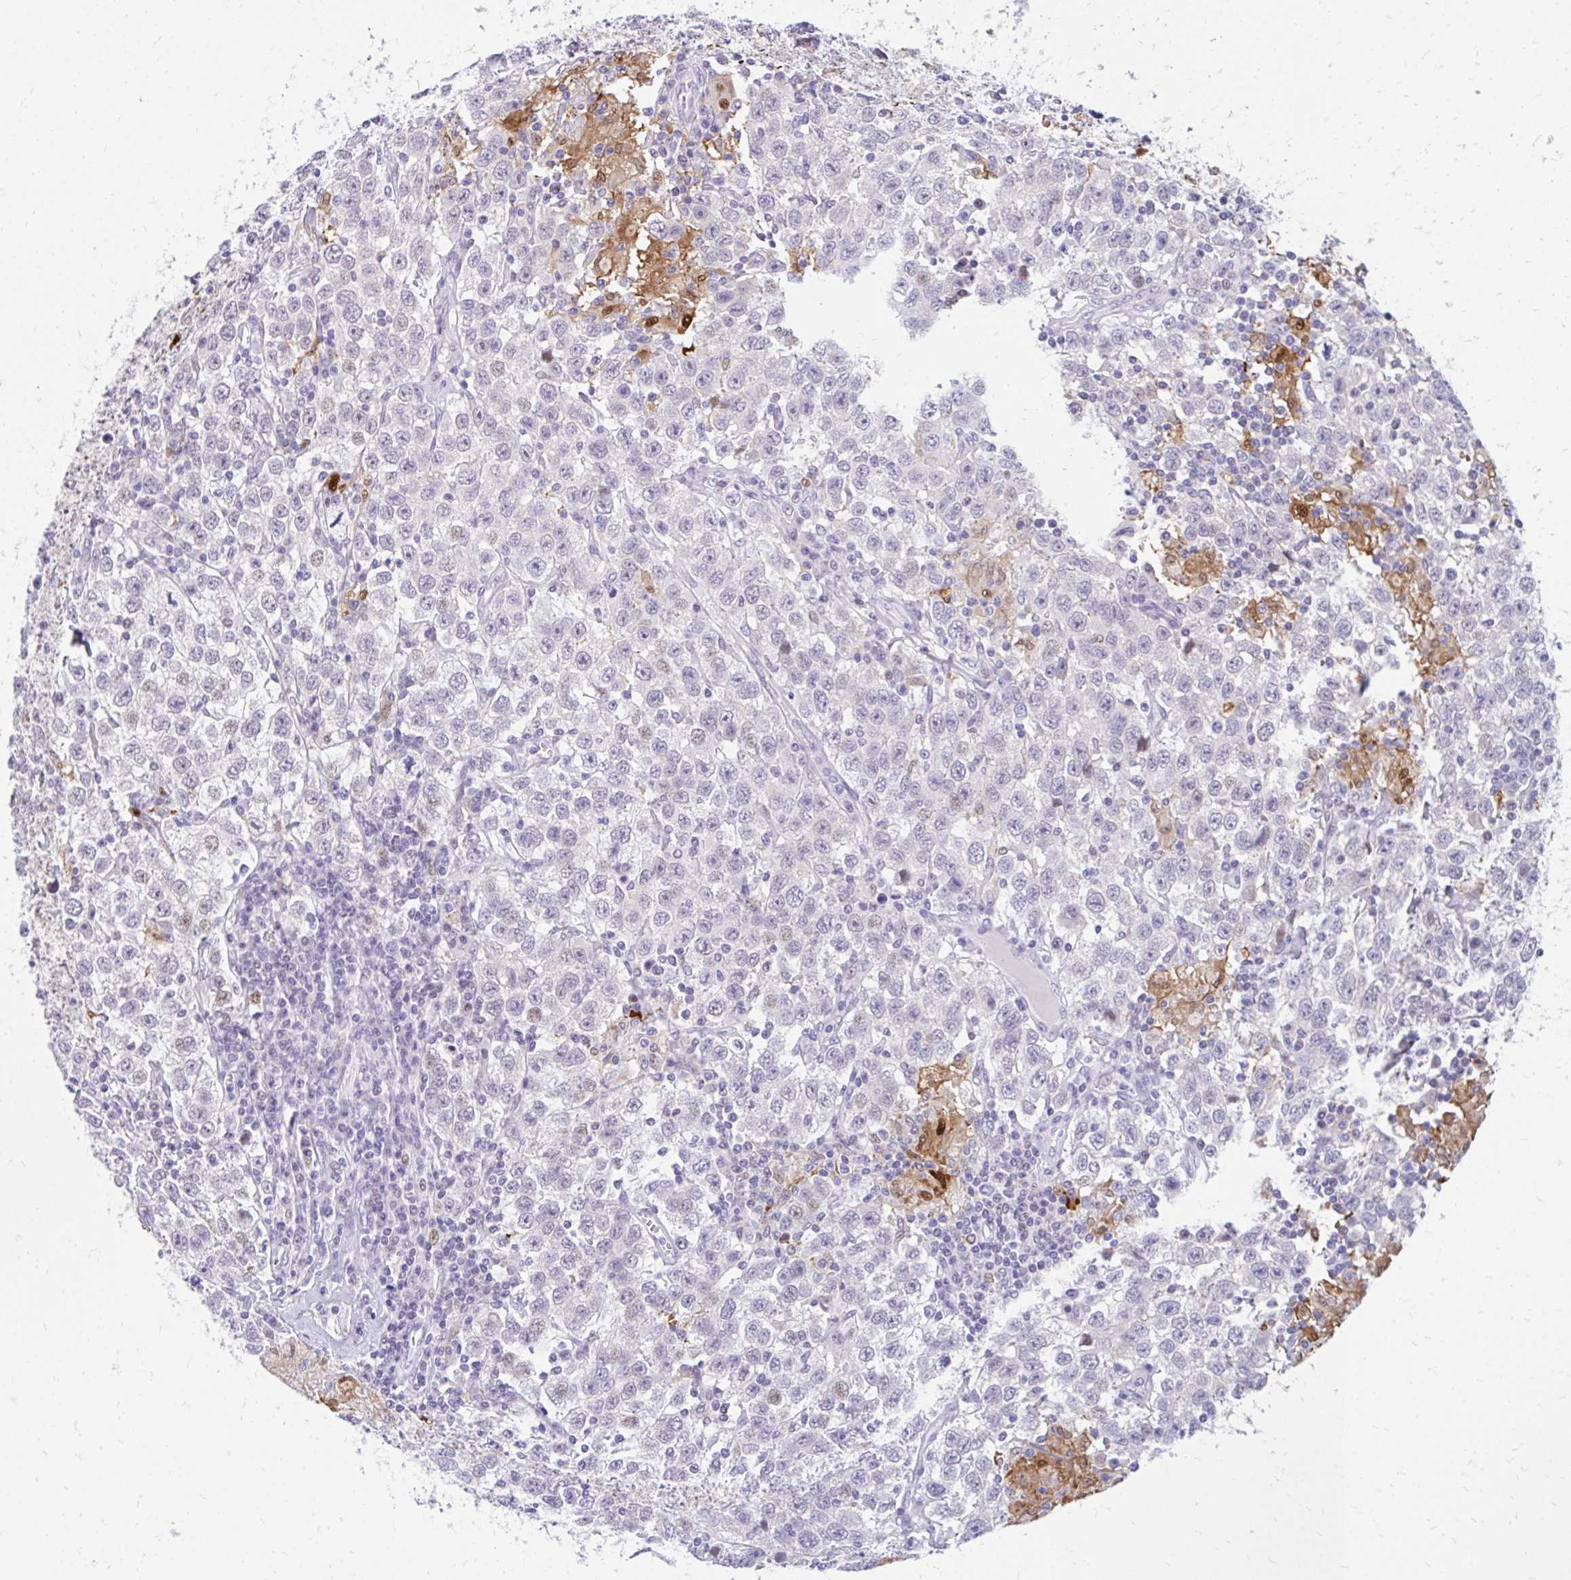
{"staining": {"intensity": "negative", "quantity": "none", "location": "none"}, "tissue": "testis cancer", "cell_type": "Tumor cells", "image_type": "cancer", "snomed": [{"axis": "morphology", "description": "Seminoma, NOS"}, {"axis": "topography", "description": "Testis"}], "caption": "A histopathology image of testis seminoma stained for a protein displays no brown staining in tumor cells.", "gene": "GLB1L2", "patient": {"sex": "male", "age": 41}}